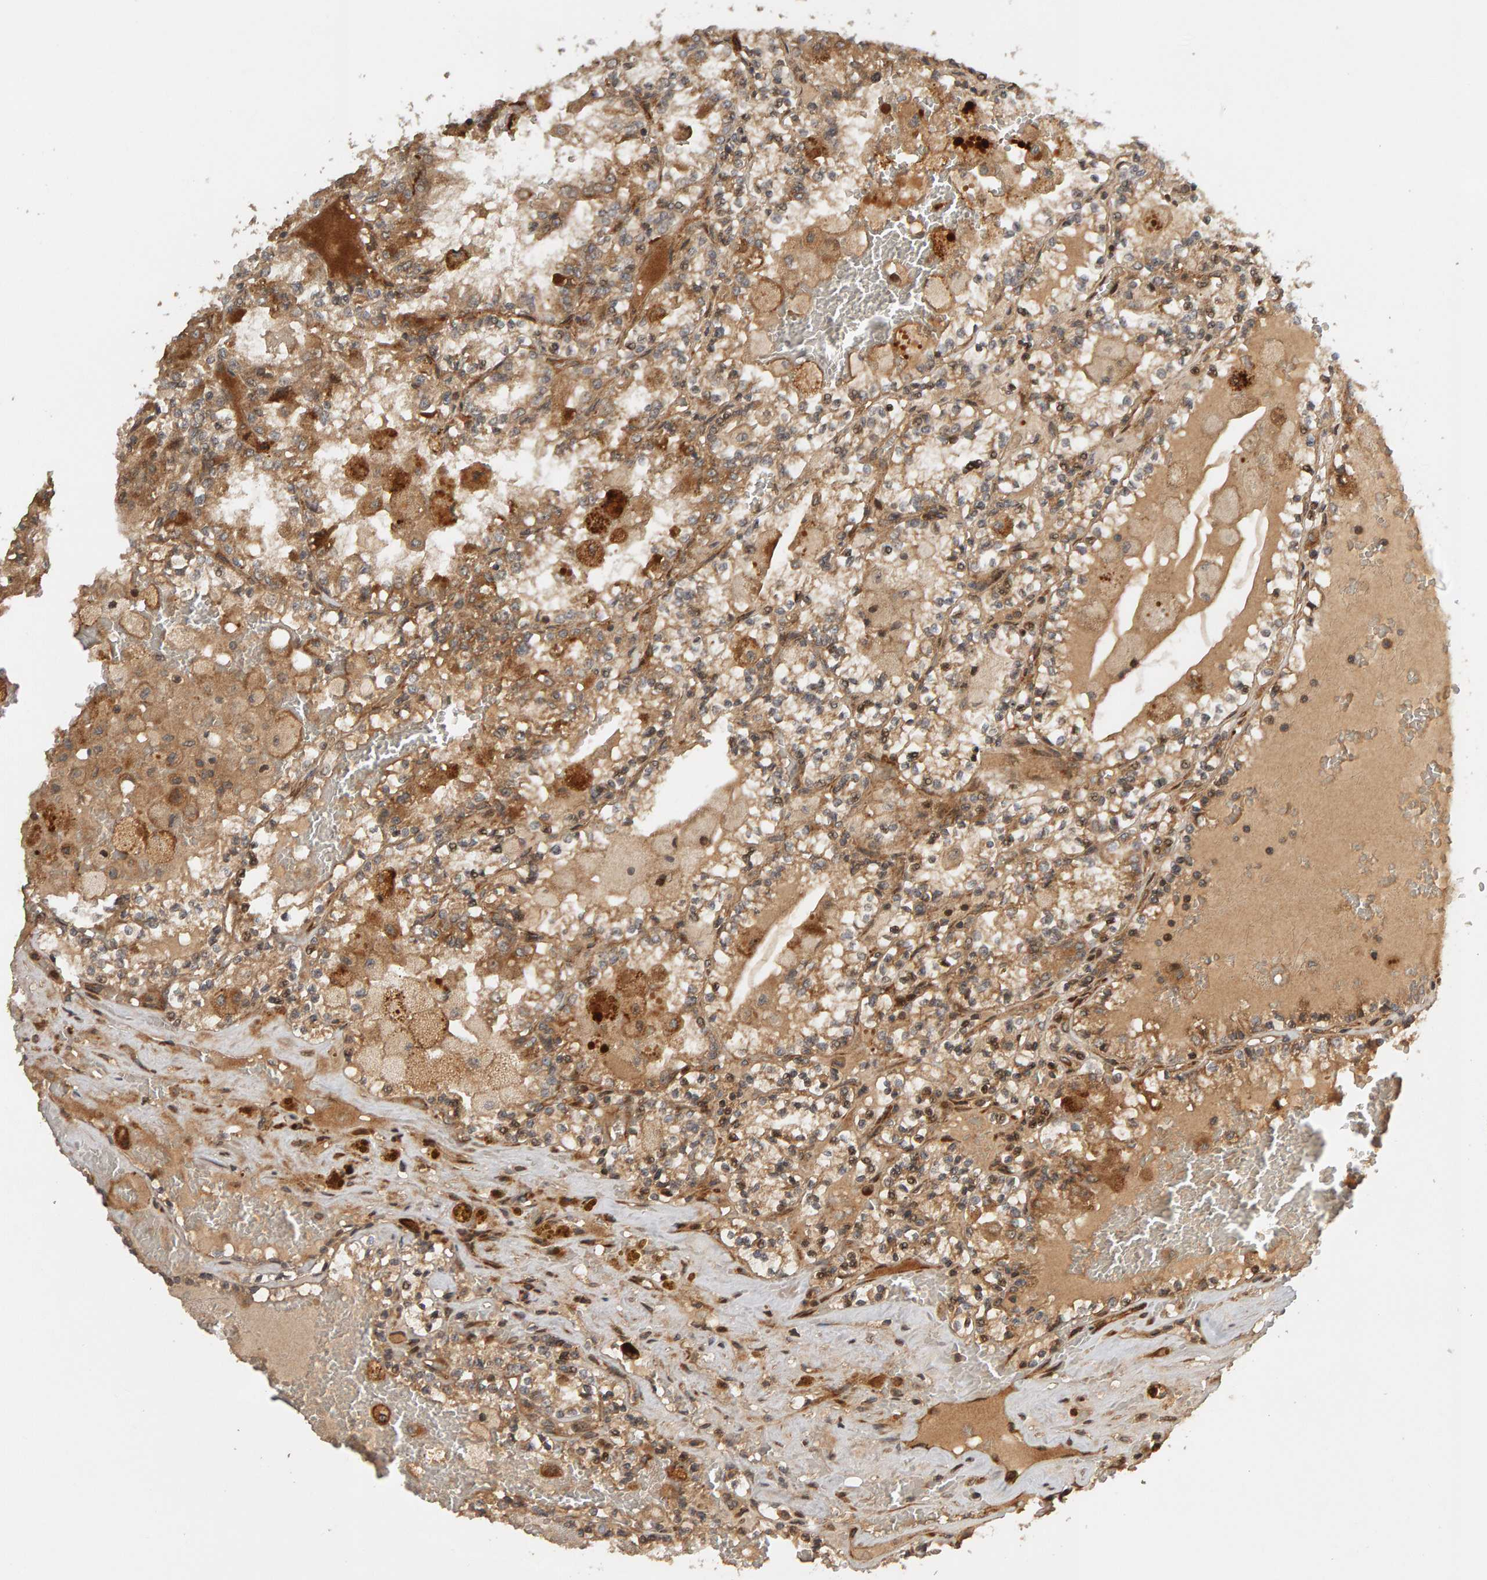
{"staining": {"intensity": "moderate", "quantity": ">75%", "location": "cytoplasmic/membranous"}, "tissue": "renal cancer", "cell_type": "Tumor cells", "image_type": "cancer", "snomed": [{"axis": "morphology", "description": "Adenocarcinoma, NOS"}, {"axis": "topography", "description": "Kidney"}], "caption": "A brown stain labels moderate cytoplasmic/membranous expression of a protein in renal cancer tumor cells. Nuclei are stained in blue.", "gene": "ZFAND1", "patient": {"sex": "female", "age": 56}}